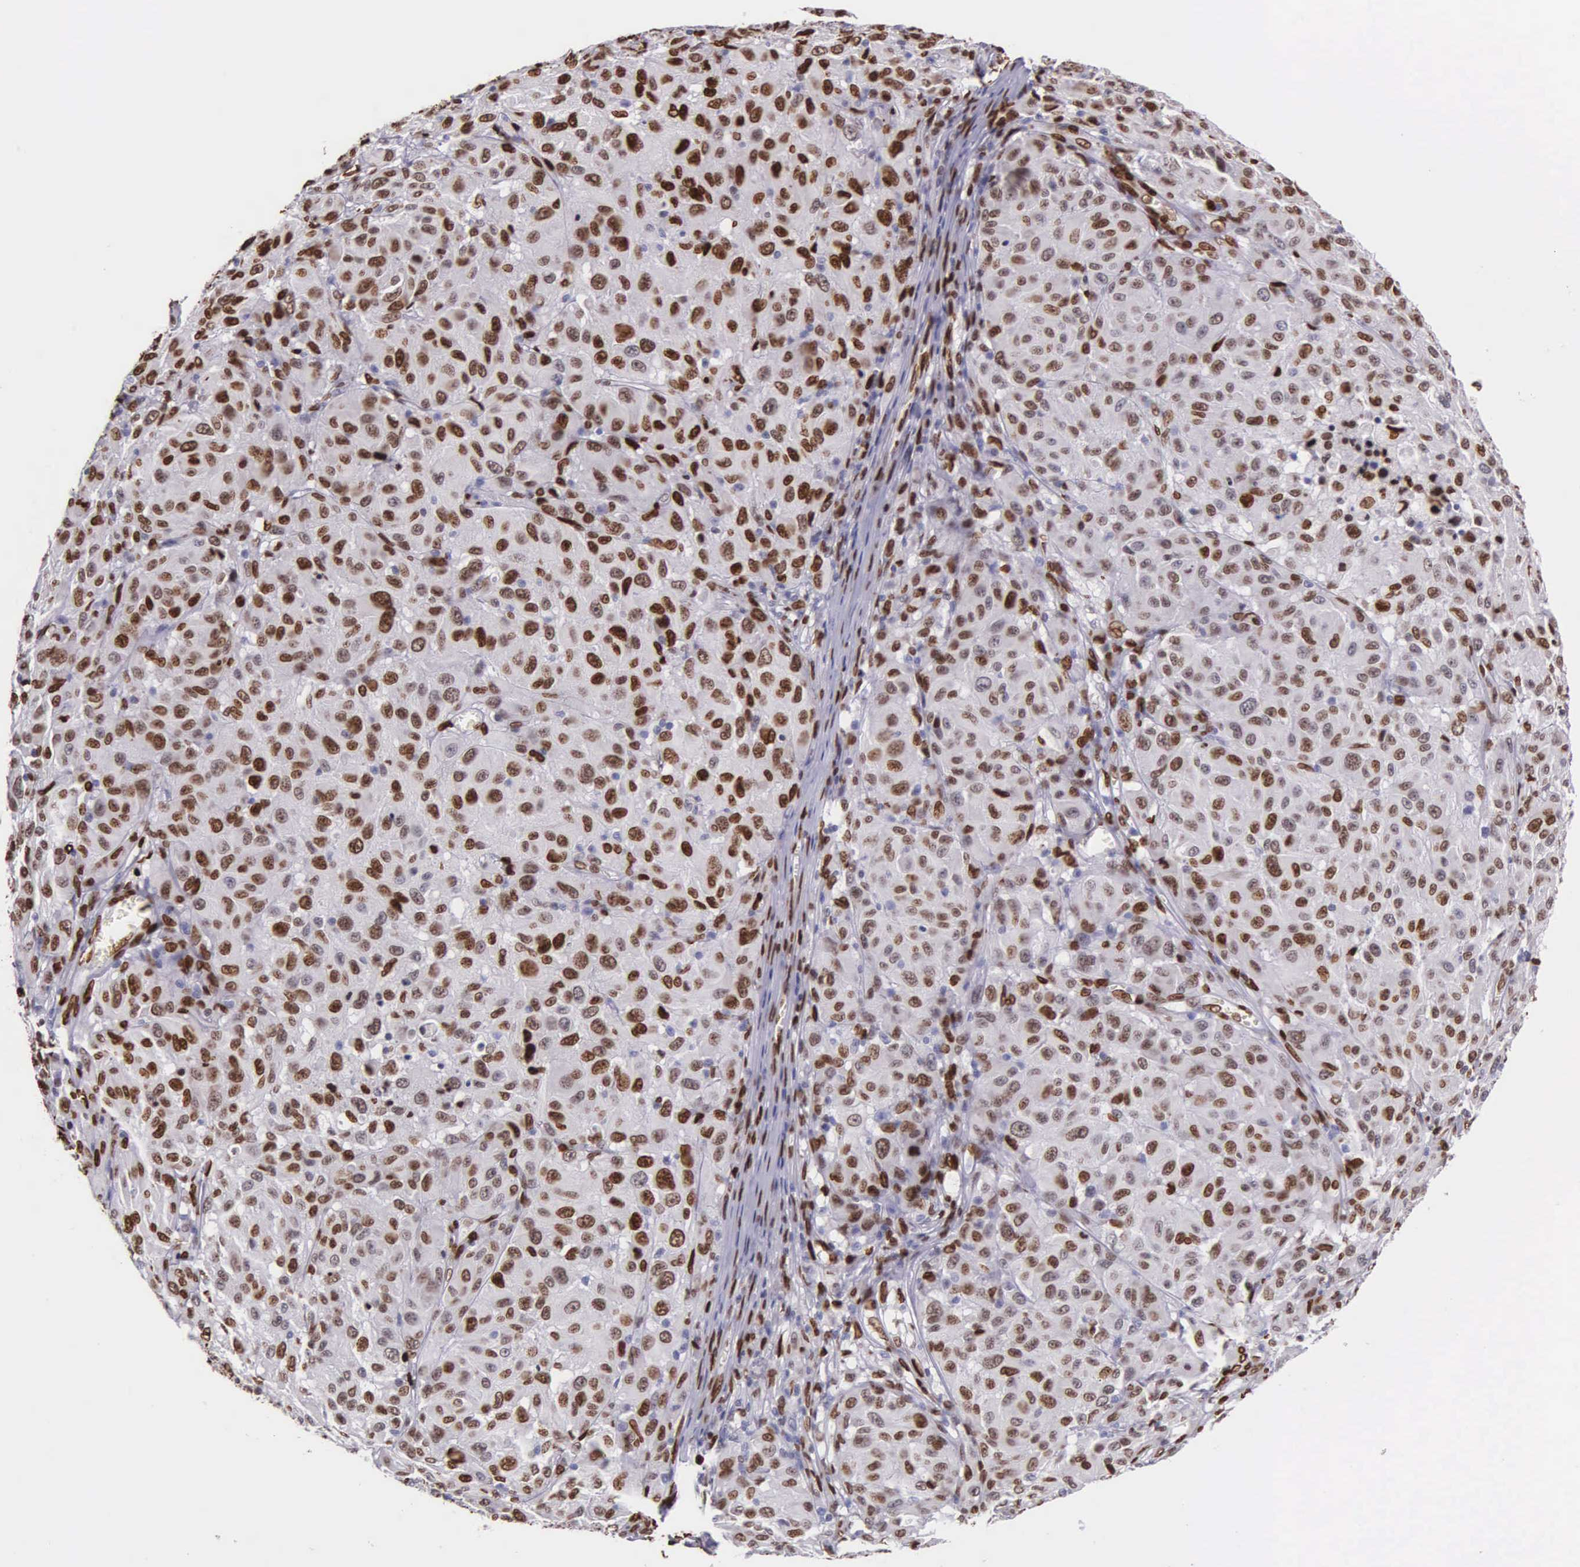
{"staining": {"intensity": "strong", "quantity": ">75%", "location": "nuclear"}, "tissue": "melanoma", "cell_type": "Tumor cells", "image_type": "cancer", "snomed": [{"axis": "morphology", "description": "Malignant melanoma, NOS"}, {"axis": "topography", "description": "Skin"}], "caption": "DAB (3,3'-diaminobenzidine) immunohistochemical staining of human melanoma exhibits strong nuclear protein positivity in approximately >75% of tumor cells. The staining is performed using DAB brown chromogen to label protein expression. The nuclei are counter-stained blue using hematoxylin.", "gene": "H1-0", "patient": {"sex": "female", "age": 77}}